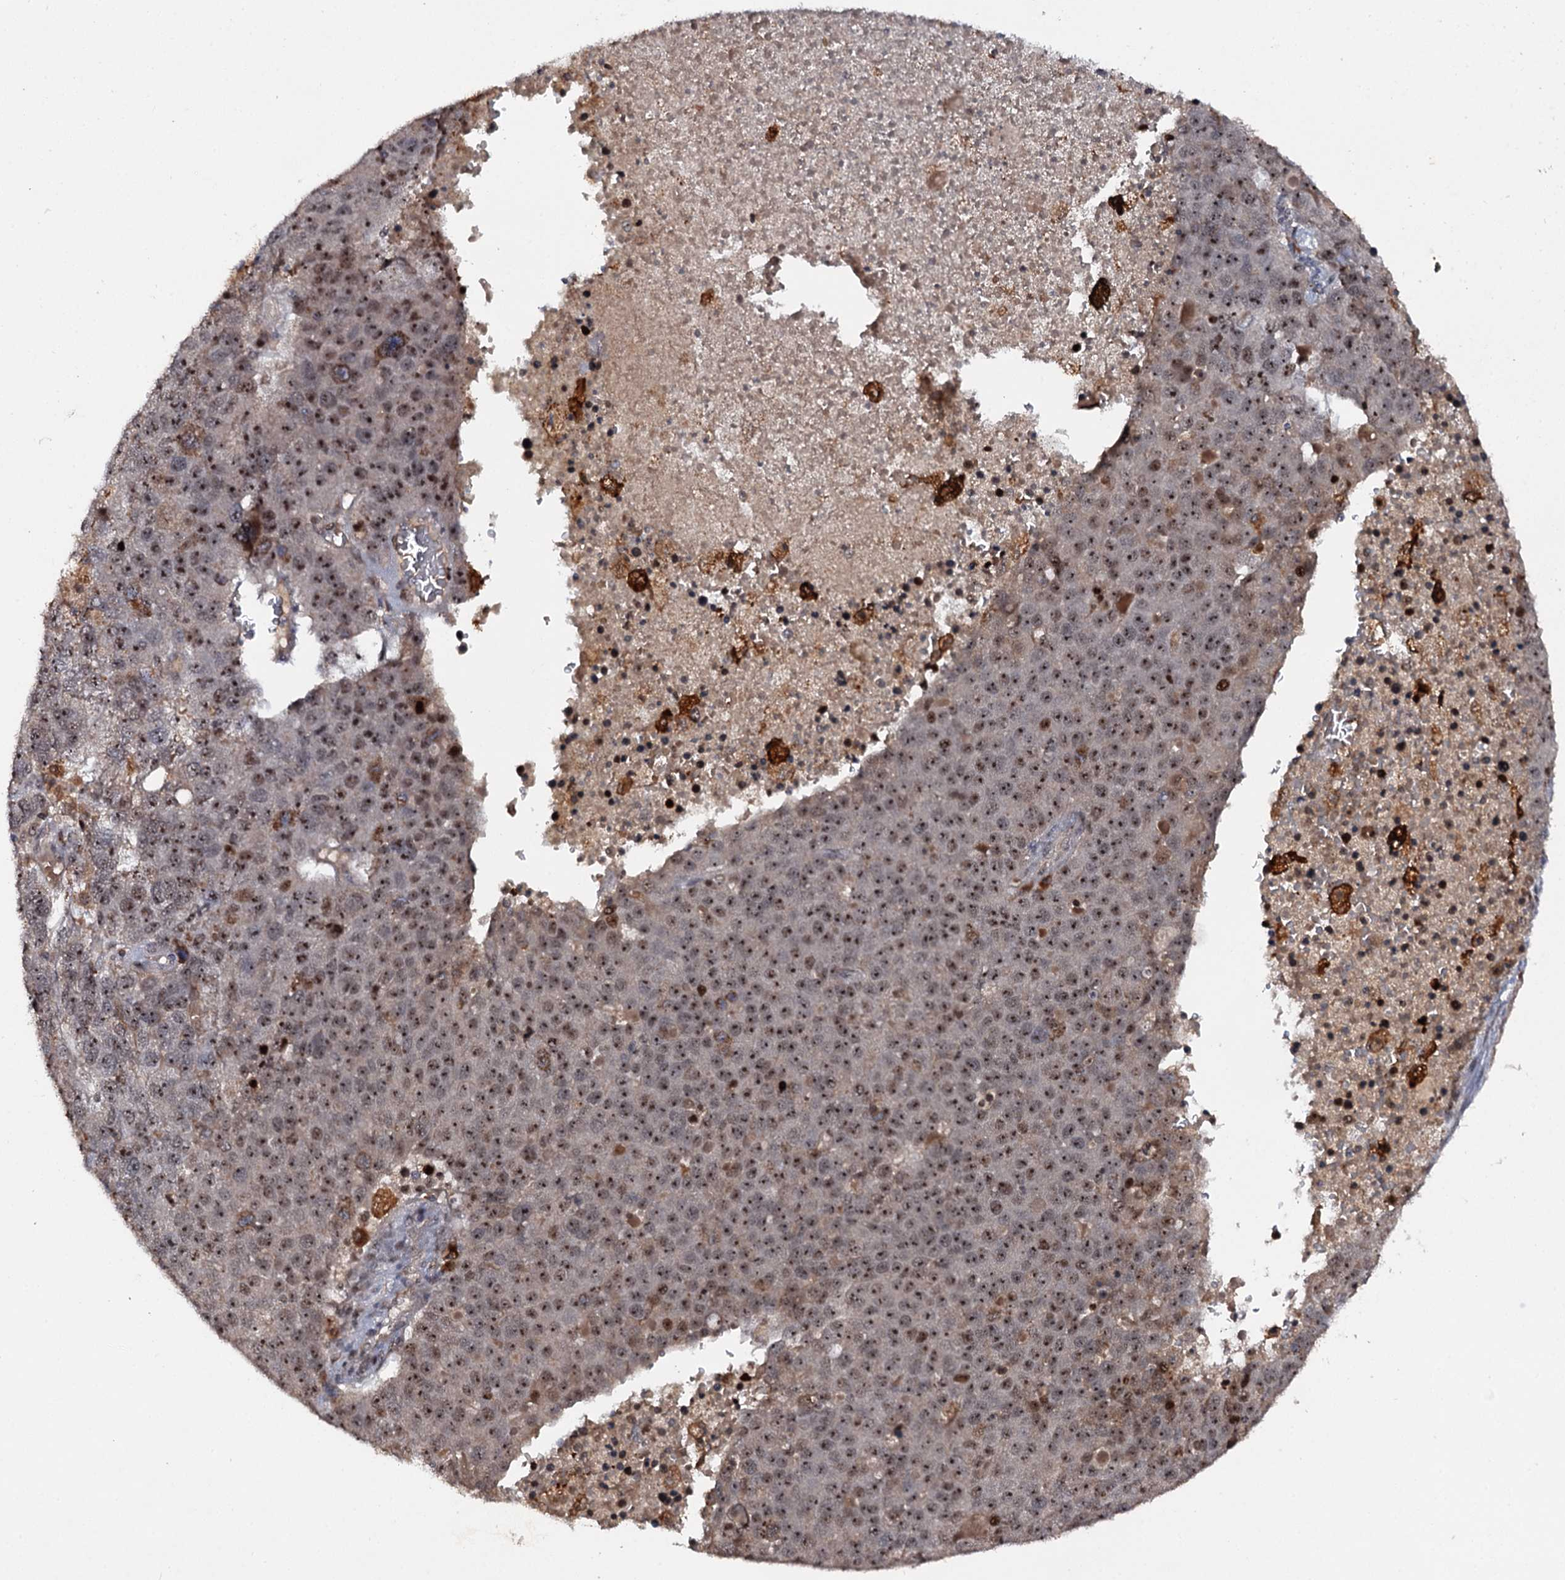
{"staining": {"intensity": "moderate", "quantity": ">75%", "location": "nuclear"}, "tissue": "pancreatic cancer", "cell_type": "Tumor cells", "image_type": "cancer", "snomed": [{"axis": "morphology", "description": "Adenocarcinoma, NOS"}, {"axis": "topography", "description": "Pancreas"}], "caption": "Immunohistochemistry (DAB) staining of human pancreatic adenocarcinoma displays moderate nuclear protein staining in approximately >75% of tumor cells. Nuclei are stained in blue.", "gene": "BUD13", "patient": {"sex": "female", "age": 61}}